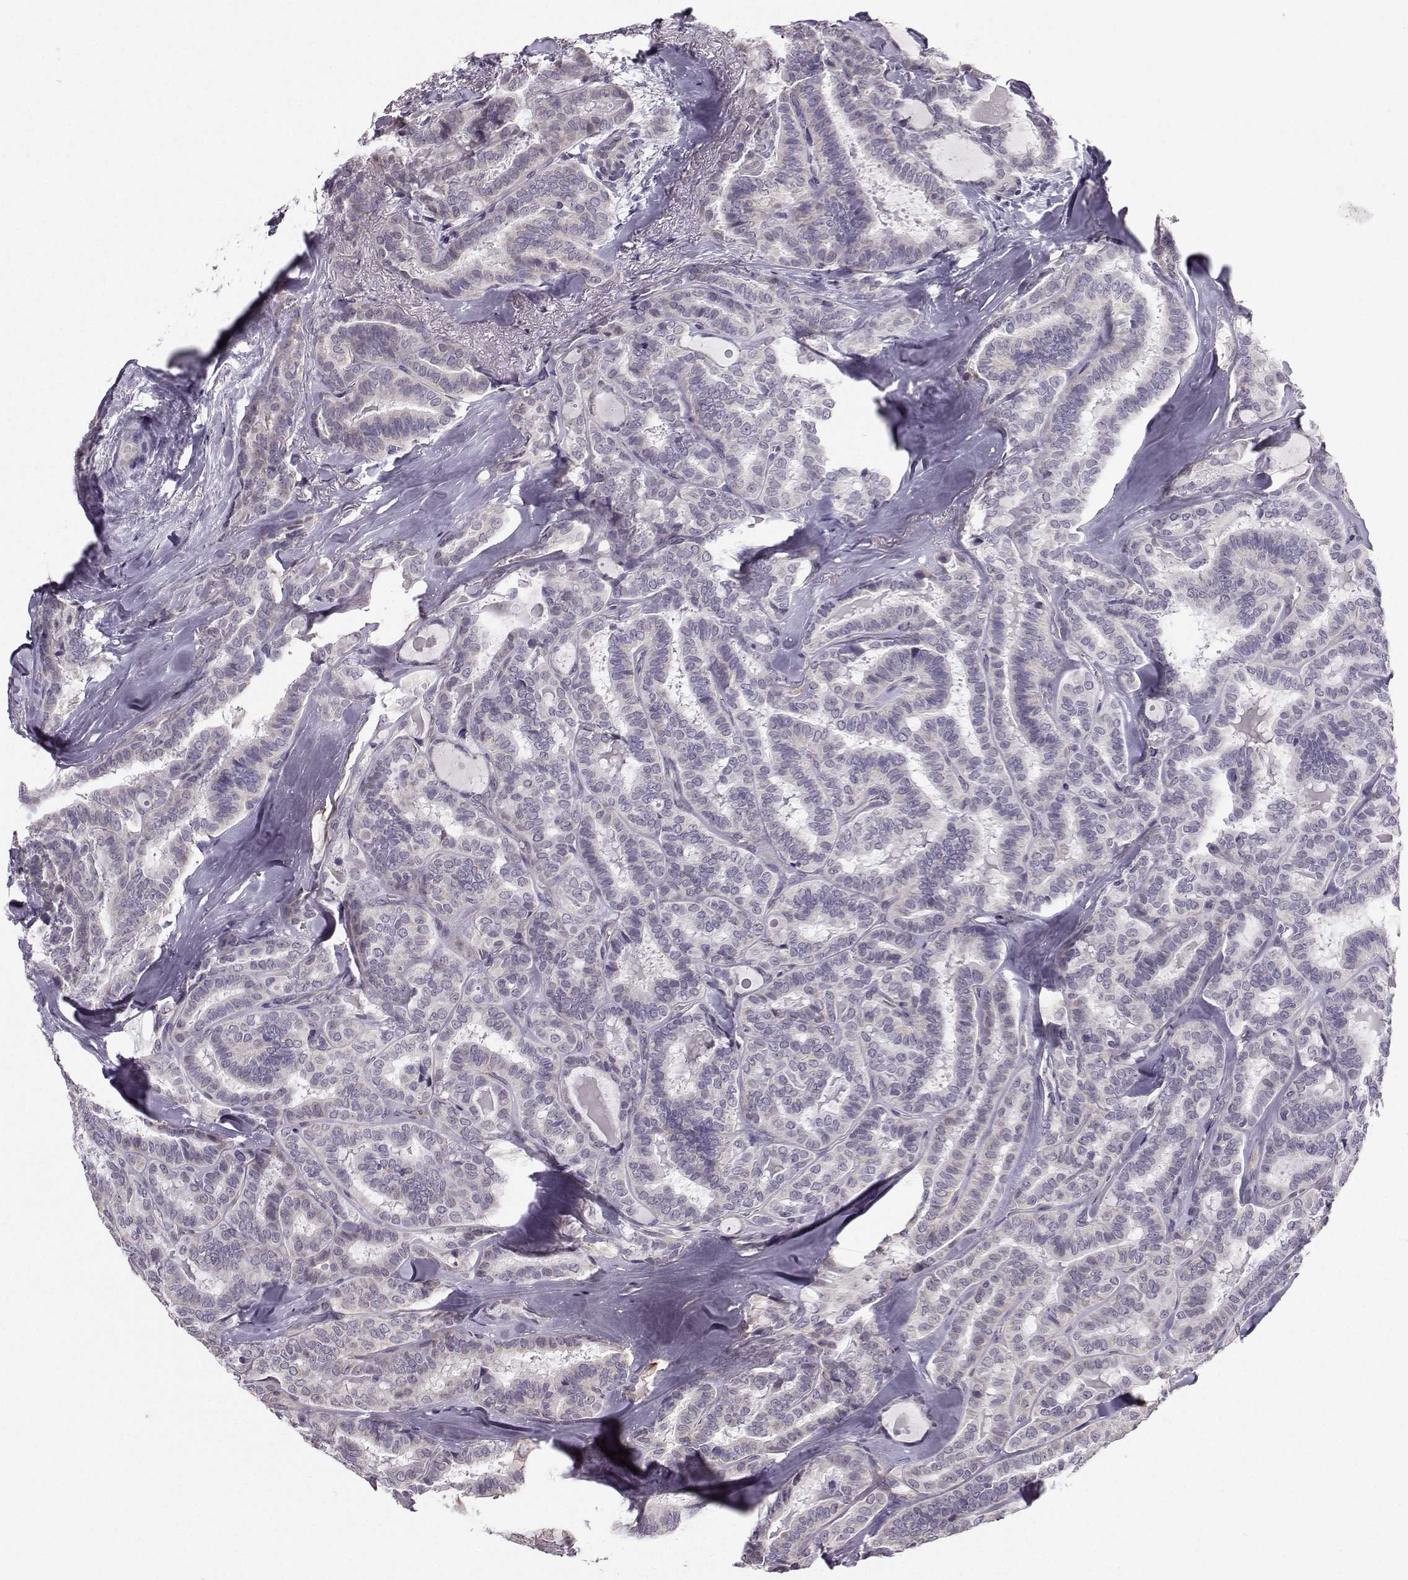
{"staining": {"intensity": "weak", "quantity": "25%-75%", "location": "cytoplasmic/membranous"}, "tissue": "thyroid cancer", "cell_type": "Tumor cells", "image_type": "cancer", "snomed": [{"axis": "morphology", "description": "Papillary adenocarcinoma, NOS"}, {"axis": "topography", "description": "Thyroid gland"}], "caption": "Human thyroid cancer stained with a brown dye demonstrates weak cytoplasmic/membranous positive staining in about 25%-75% of tumor cells.", "gene": "TSPYL5", "patient": {"sex": "female", "age": 39}}